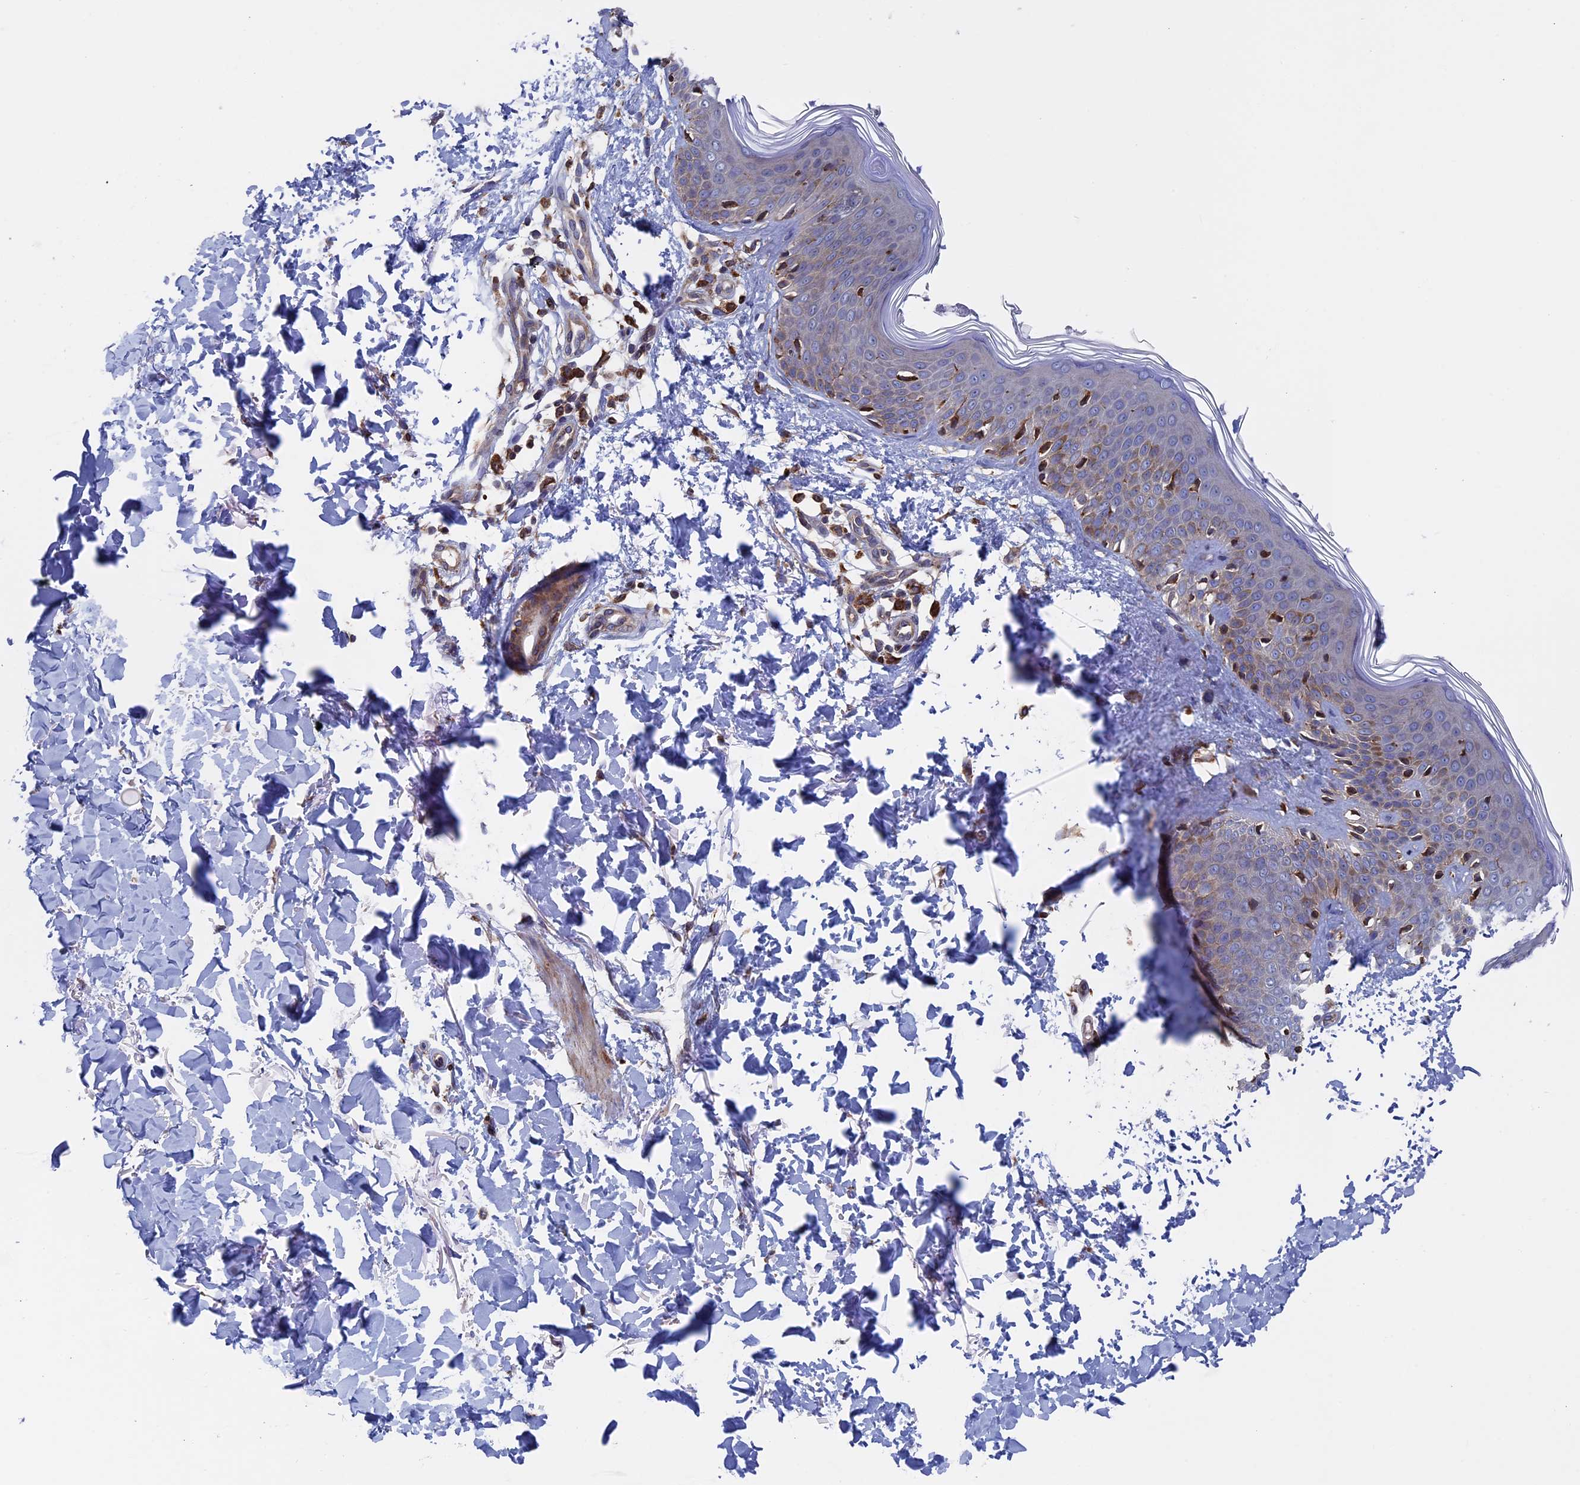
{"staining": {"intensity": "moderate", "quantity": ">75%", "location": "cytoplasmic/membranous"}, "tissue": "skin", "cell_type": "Fibroblasts", "image_type": "normal", "snomed": [{"axis": "morphology", "description": "Normal tissue, NOS"}, {"axis": "topography", "description": "Skin"}], "caption": "Skin was stained to show a protein in brown. There is medium levels of moderate cytoplasmic/membranous positivity in approximately >75% of fibroblasts.", "gene": "RPUSD1", "patient": {"sex": "male", "age": 37}}